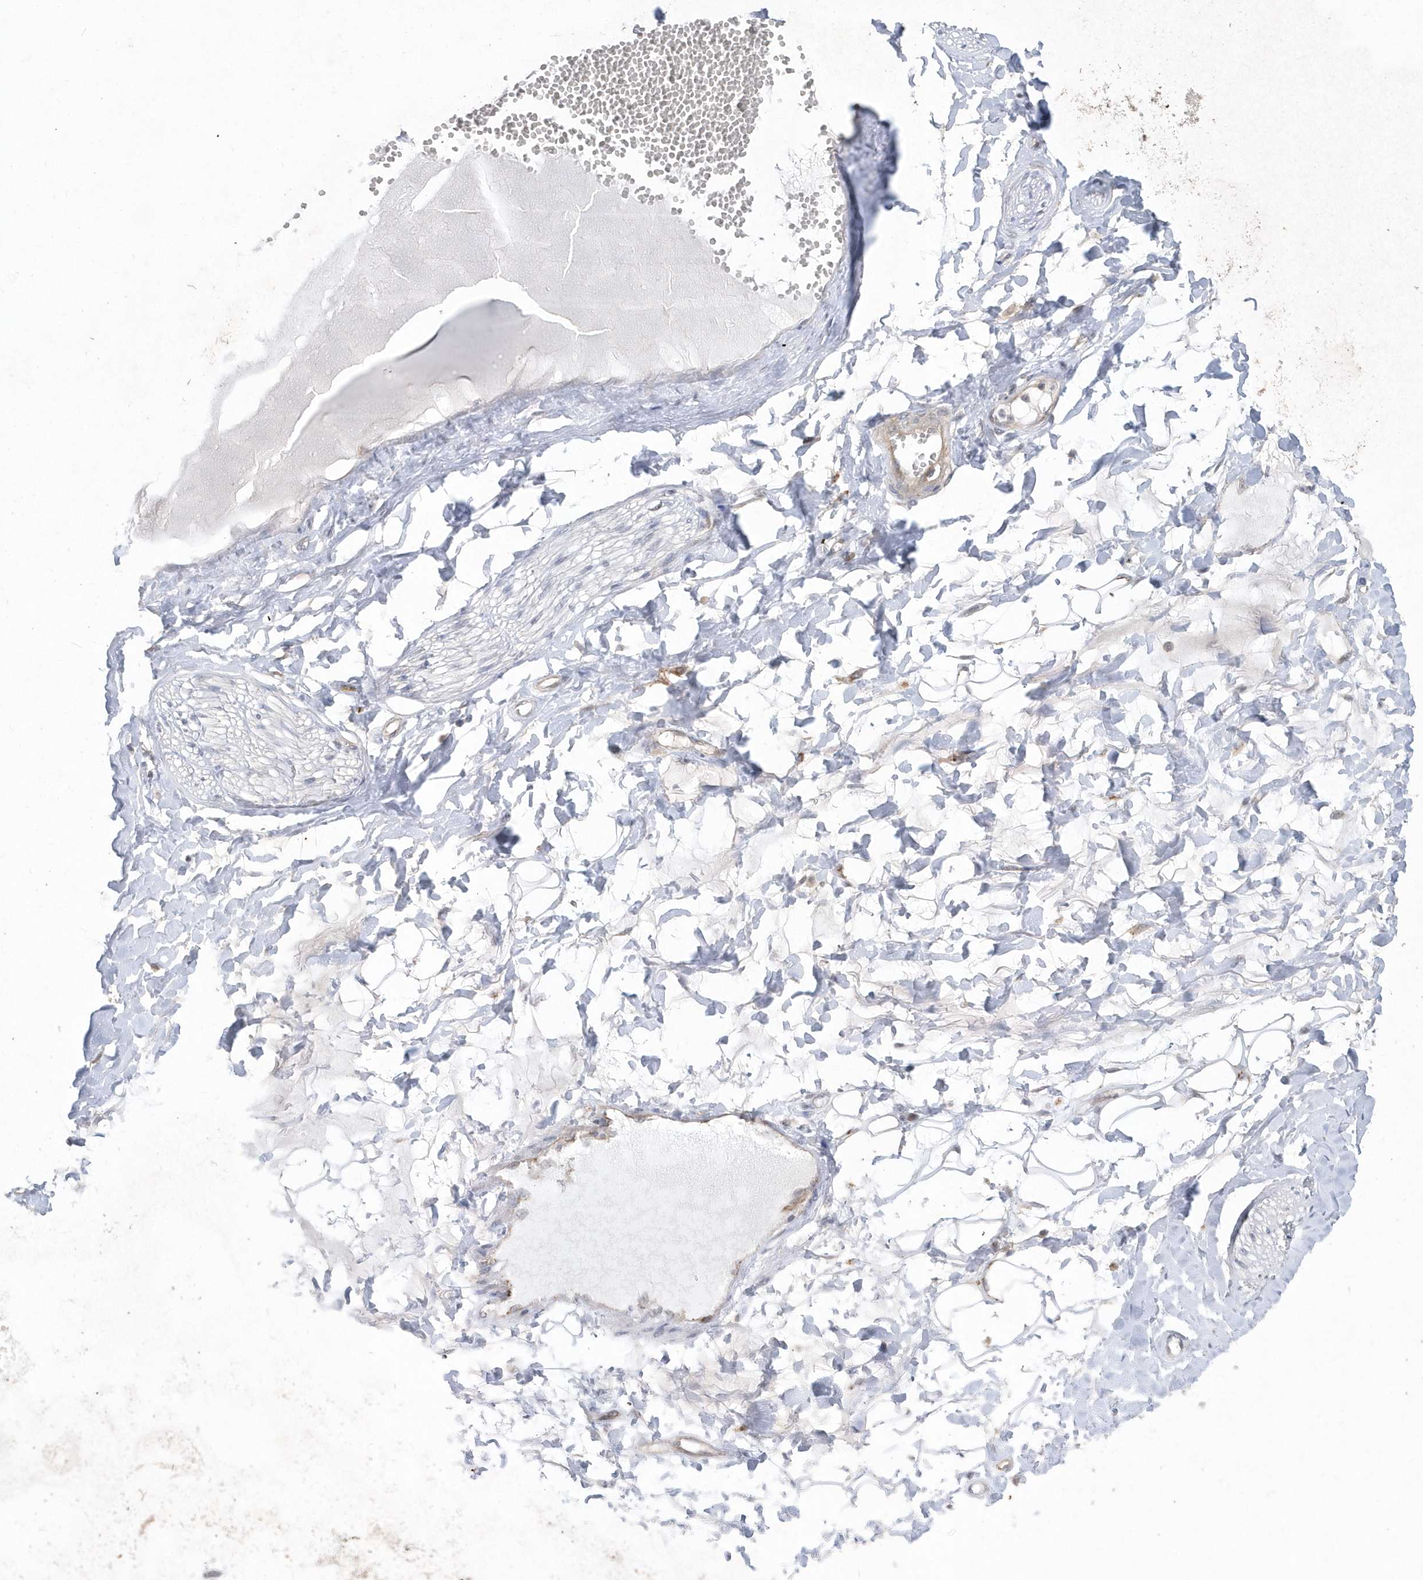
{"staining": {"intensity": "negative", "quantity": "none", "location": "none"}, "tissue": "adipose tissue", "cell_type": "Adipocytes", "image_type": "normal", "snomed": [{"axis": "morphology", "description": "Normal tissue, NOS"}, {"axis": "morphology", "description": "Inflammation, NOS"}, {"axis": "topography", "description": "Salivary gland"}, {"axis": "topography", "description": "Peripheral nerve tissue"}], "caption": "Immunohistochemistry histopathology image of normal adipose tissue stained for a protein (brown), which reveals no positivity in adipocytes.", "gene": "CRIP3", "patient": {"sex": "female", "age": 75}}